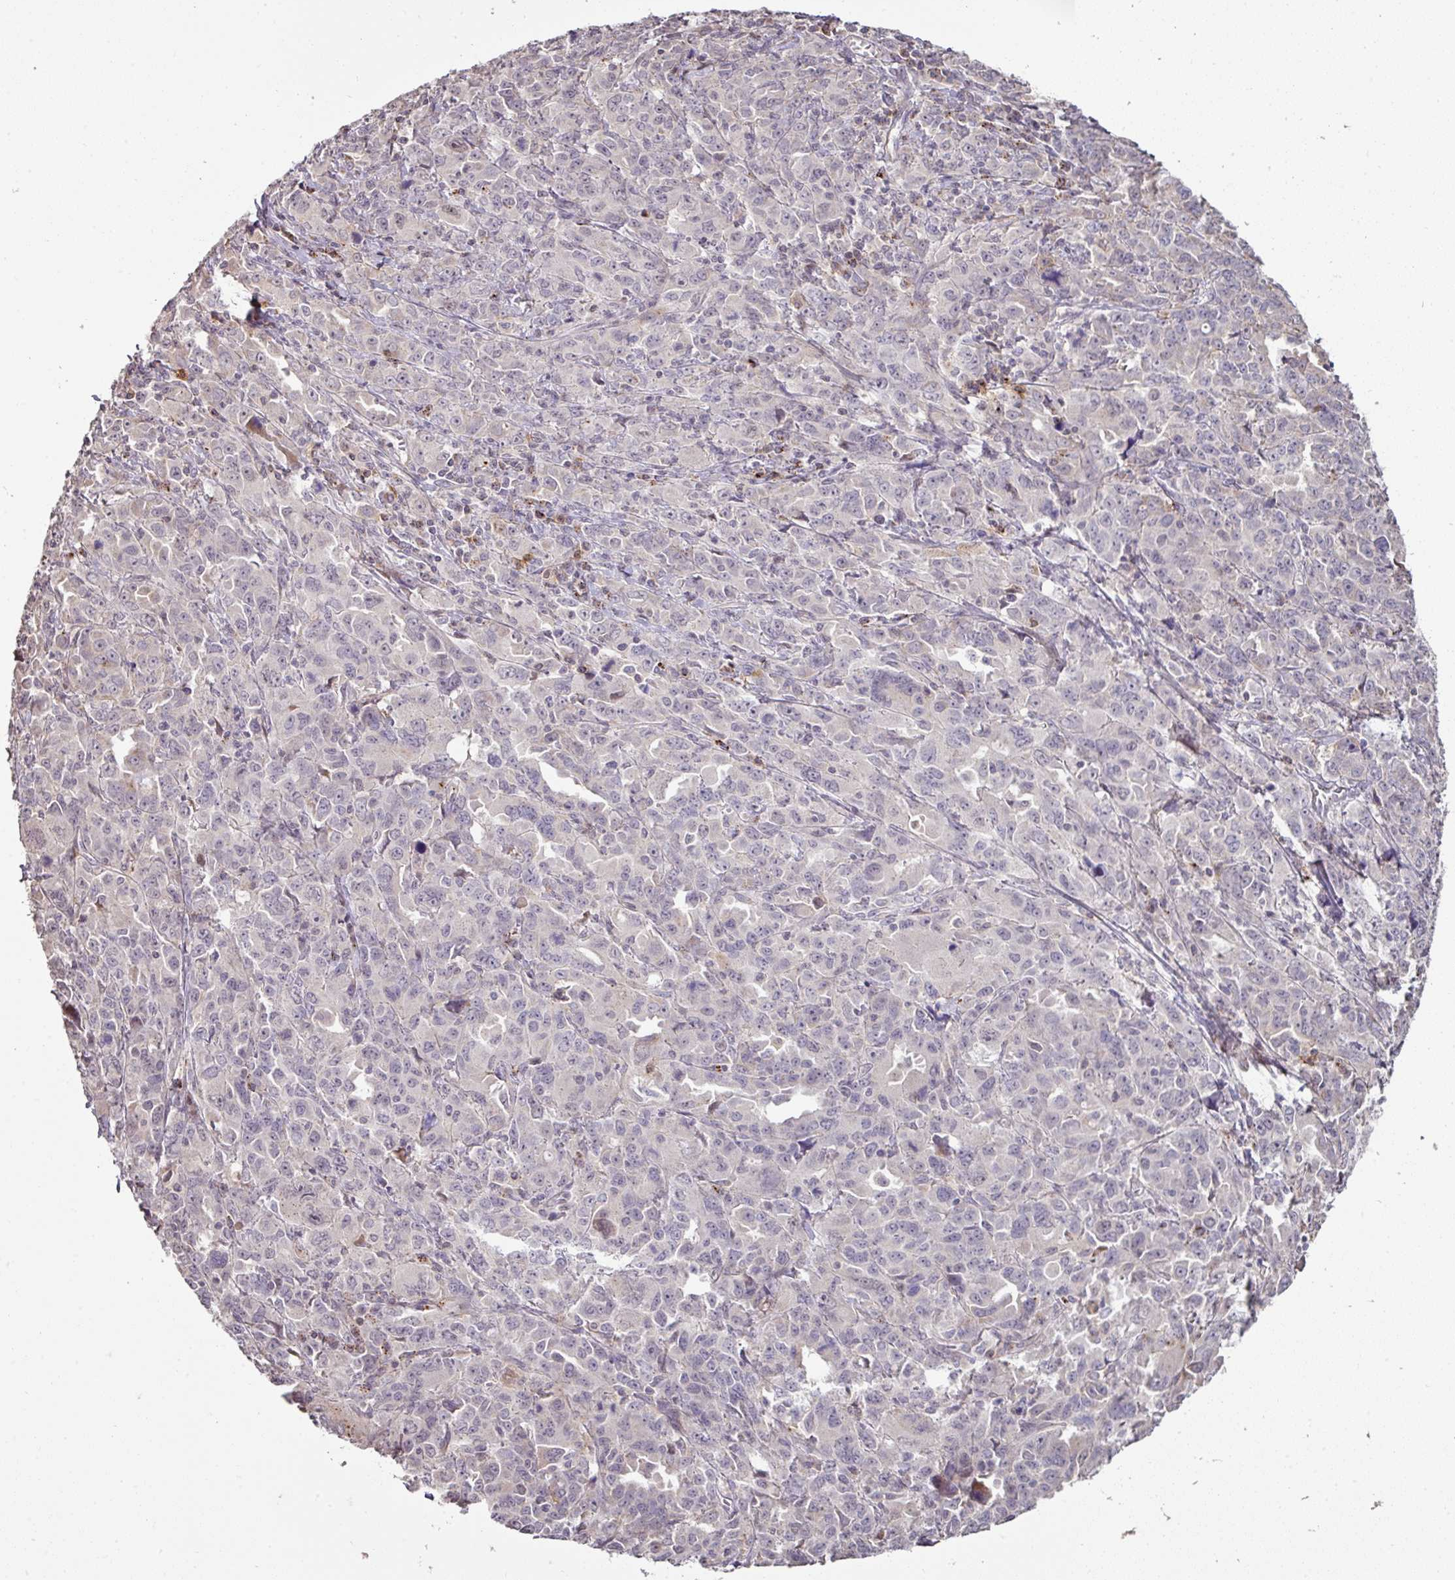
{"staining": {"intensity": "negative", "quantity": "none", "location": "none"}, "tissue": "ovarian cancer", "cell_type": "Tumor cells", "image_type": "cancer", "snomed": [{"axis": "morphology", "description": "Adenocarcinoma, NOS"}, {"axis": "morphology", "description": "Carcinoma, endometroid"}, {"axis": "topography", "description": "Ovary"}], "caption": "Immunohistochemical staining of ovarian endometroid carcinoma demonstrates no significant staining in tumor cells.", "gene": "CXCR5", "patient": {"sex": "female", "age": 72}}